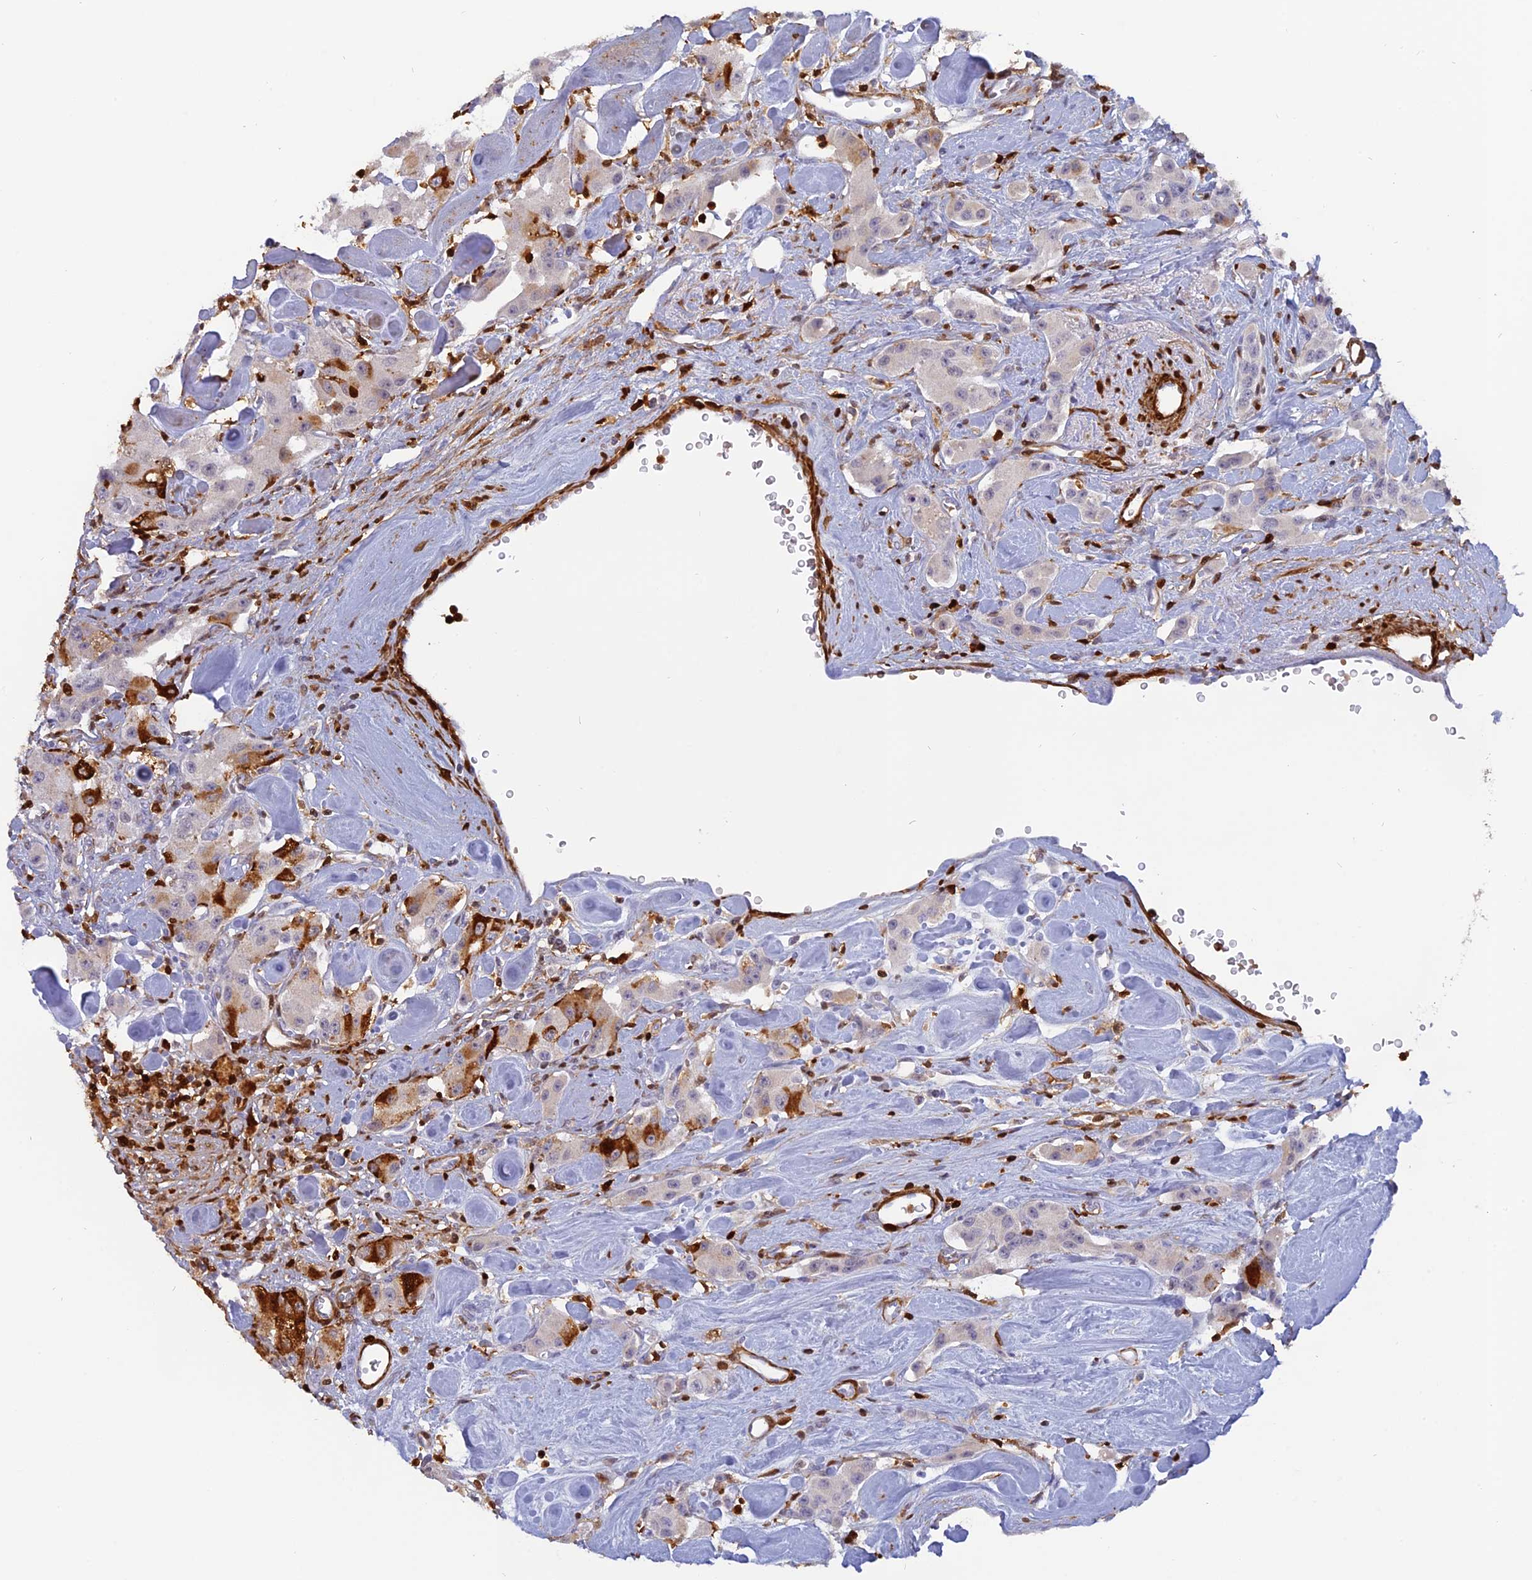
{"staining": {"intensity": "strong", "quantity": "<25%", "location": "cytoplasmic/membranous"}, "tissue": "carcinoid", "cell_type": "Tumor cells", "image_type": "cancer", "snomed": [{"axis": "morphology", "description": "Carcinoid, malignant, NOS"}, {"axis": "topography", "description": "Pancreas"}], "caption": "Immunohistochemistry histopathology image of human carcinoid stained for a protein (brown), which shows medium levels of strong cytoplasmic/membranous expression in about <25% of tumor cells.", "gene": "PGBD4", "patient": {"sex": "male", "age": 41}}